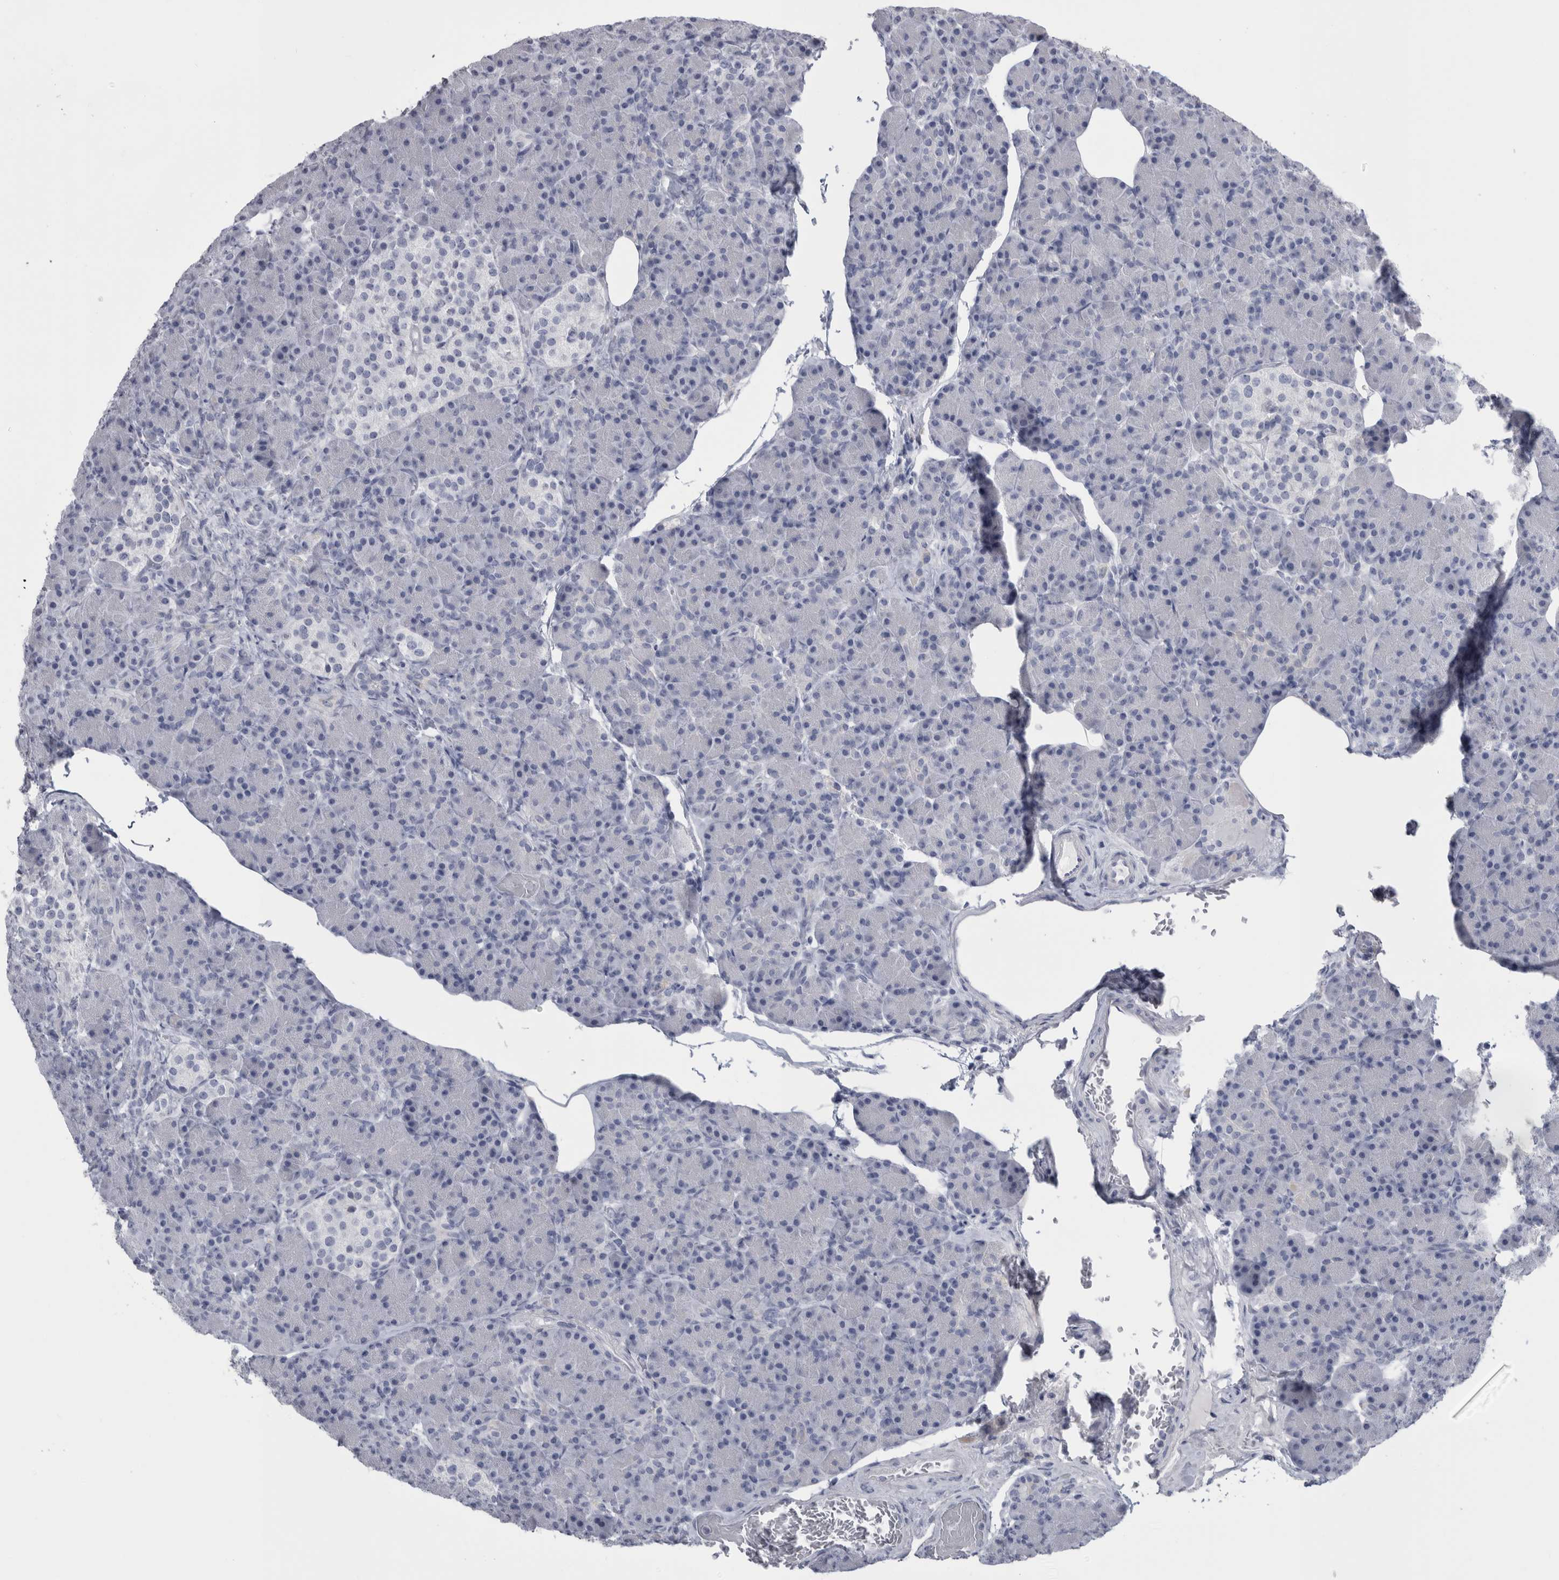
{"staining": {"intensity": "negative", "quantity": "none", "location": "none"}, "tissue": "pancreas", "cell_type": "Exocrine glandular cells", "image_type": "normal", "snomed": [{"axis": "morphology", "description": "Normal tissue, NOS"}, {"axis": "topography", "description": "Pancreas"}], "caption": "Human pancreas stained for a protein using IHC demonstrates no positivity in exocrine glandular cells.", "gene": "MSMB", "patient": {"sex": "female", "age": 43}}